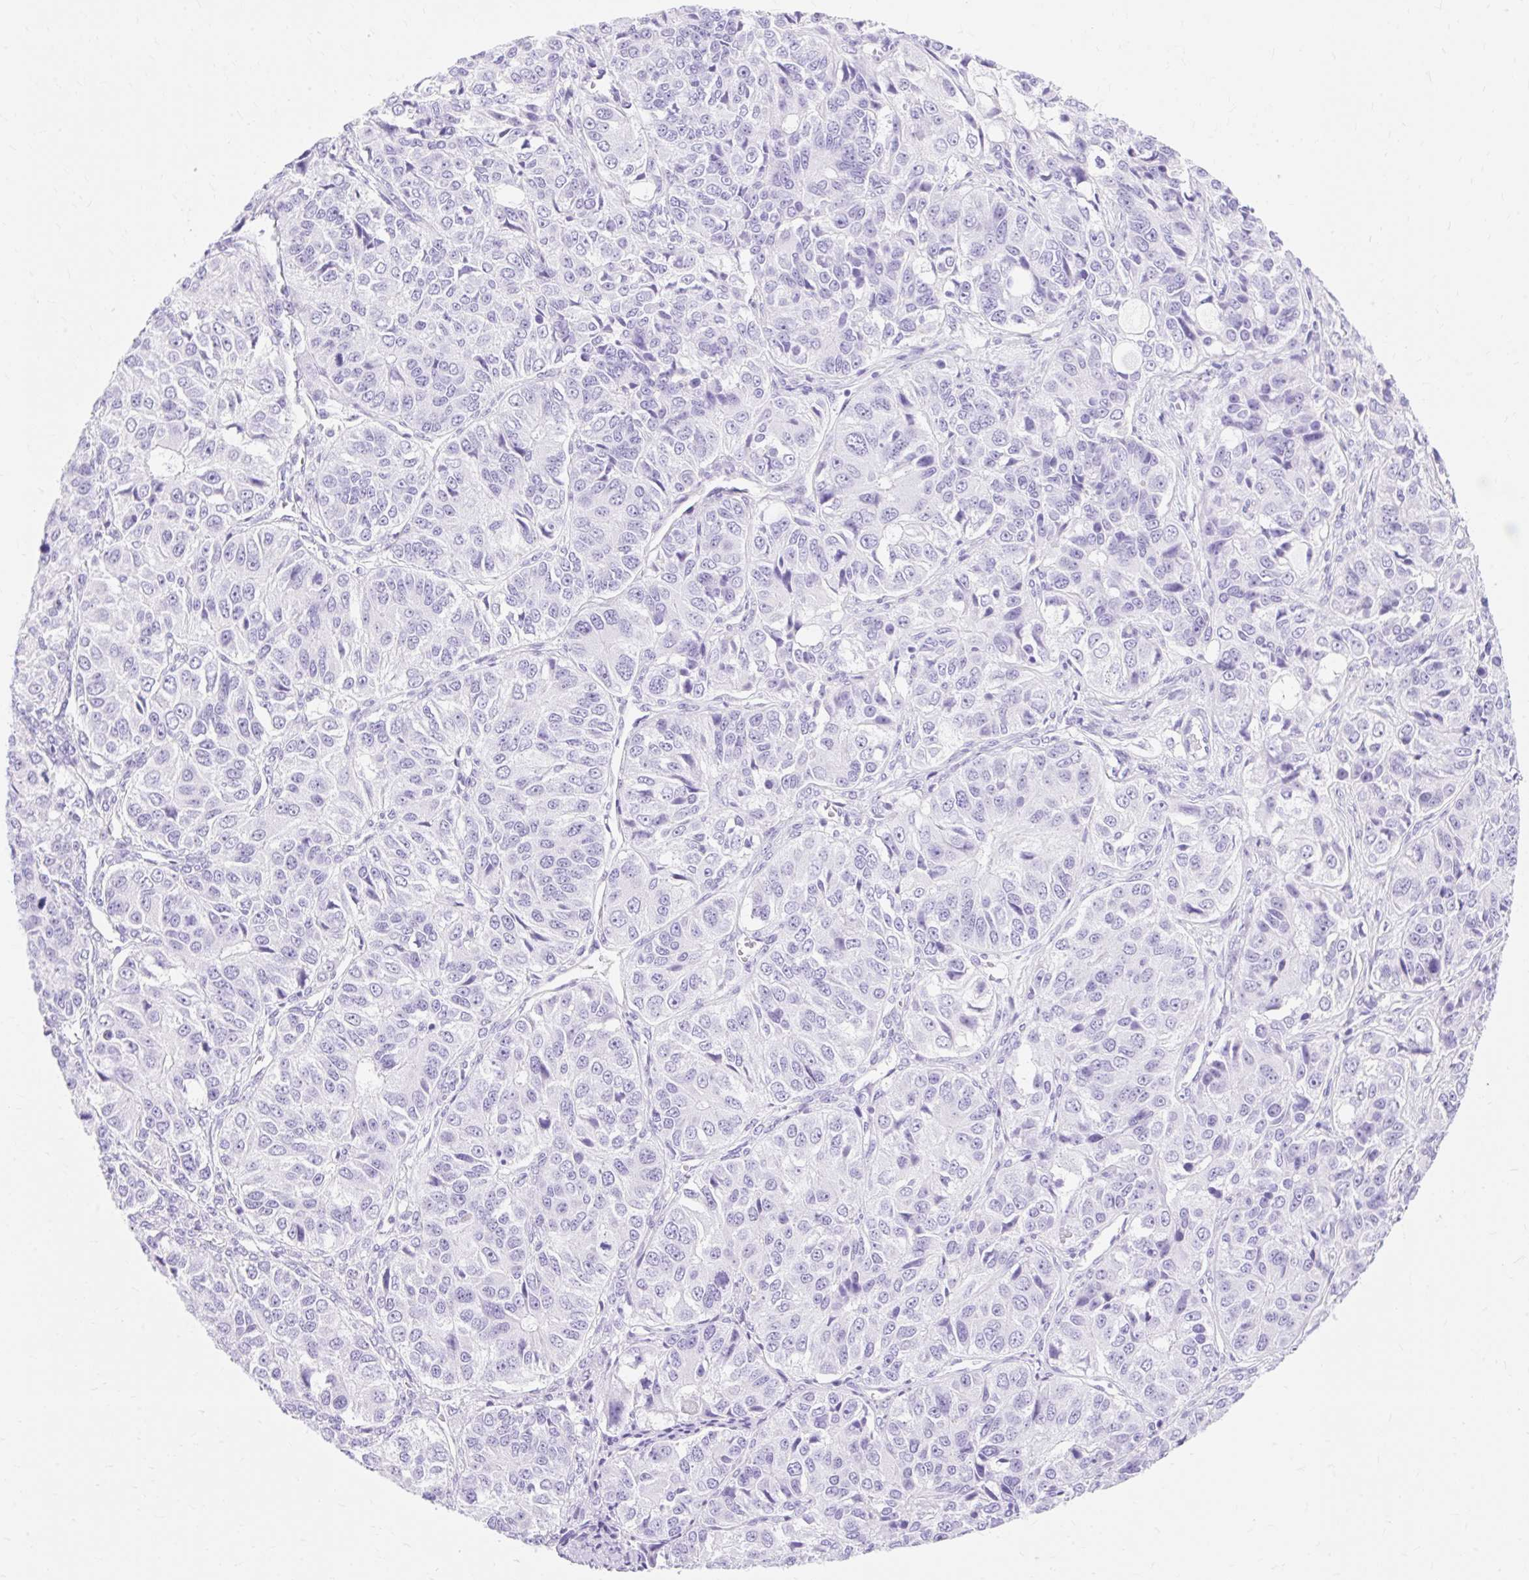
{"staining": {"intensity": "negative", "quantity": "none", "location": "none"}, "tissue": "ovarian cancer", "cell_type": "Tumor cells", "image_type": "cancer", "snomed": [{"axis": "morphology", "description": "Carcinoma, endometroid"}, {"axis": "topography", "description": "Ovary"}], "caption": "DAB immunohistochemical staining of human ovarian cancer (endometroid carcinoma) demonstrates no significant positivity in tumor cells. (Stains: DAB immunohistochemistry with hematoxylin counter stain, Microscopy: brightfield microscopy at high magnification).", "gene": "MBP", "patient": {"sex": "female", "age": 51}}